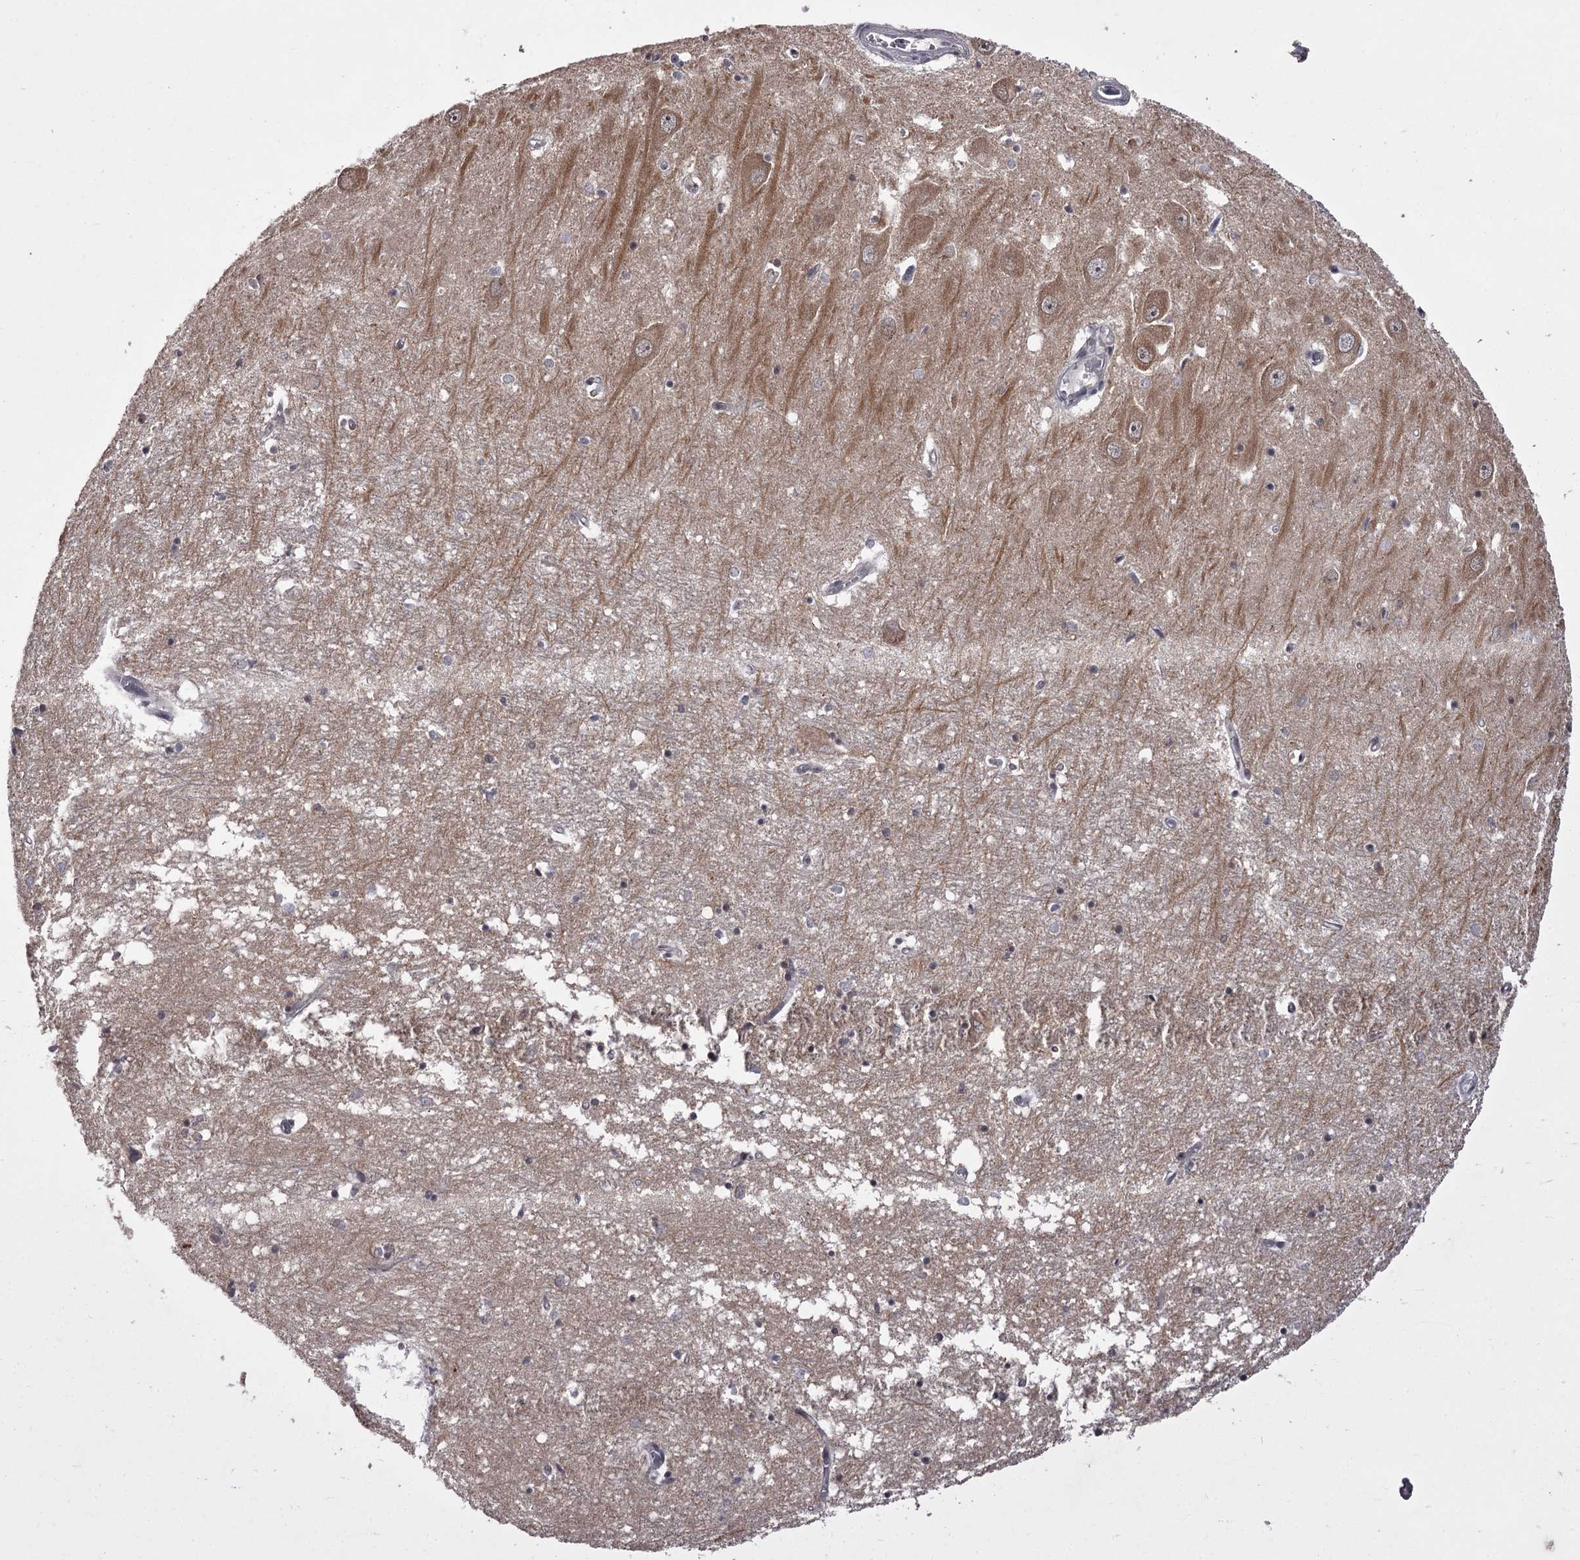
{"staining": {"intensity": "negative", "quantity": "none", "location": "none"}, "tissue": "hippocampus", "cell_type": "Glial cells", "image_type": "normal", "snomed": [{"axis": "morphology", "description": "Normal tissue, NOS"}, {"axis": "topography", "description": "Hippocampus"}], "caption": "Glial cells are negative for protein expression in benign human hippocampus. The staining was performed using DAB to visualize the protein expression in brown, while the nuclei were stained in blue with hematoxylin (Magnification: 20x).", "gene": "CCDC92", "patient": {"sex": "male", "age": 70}}